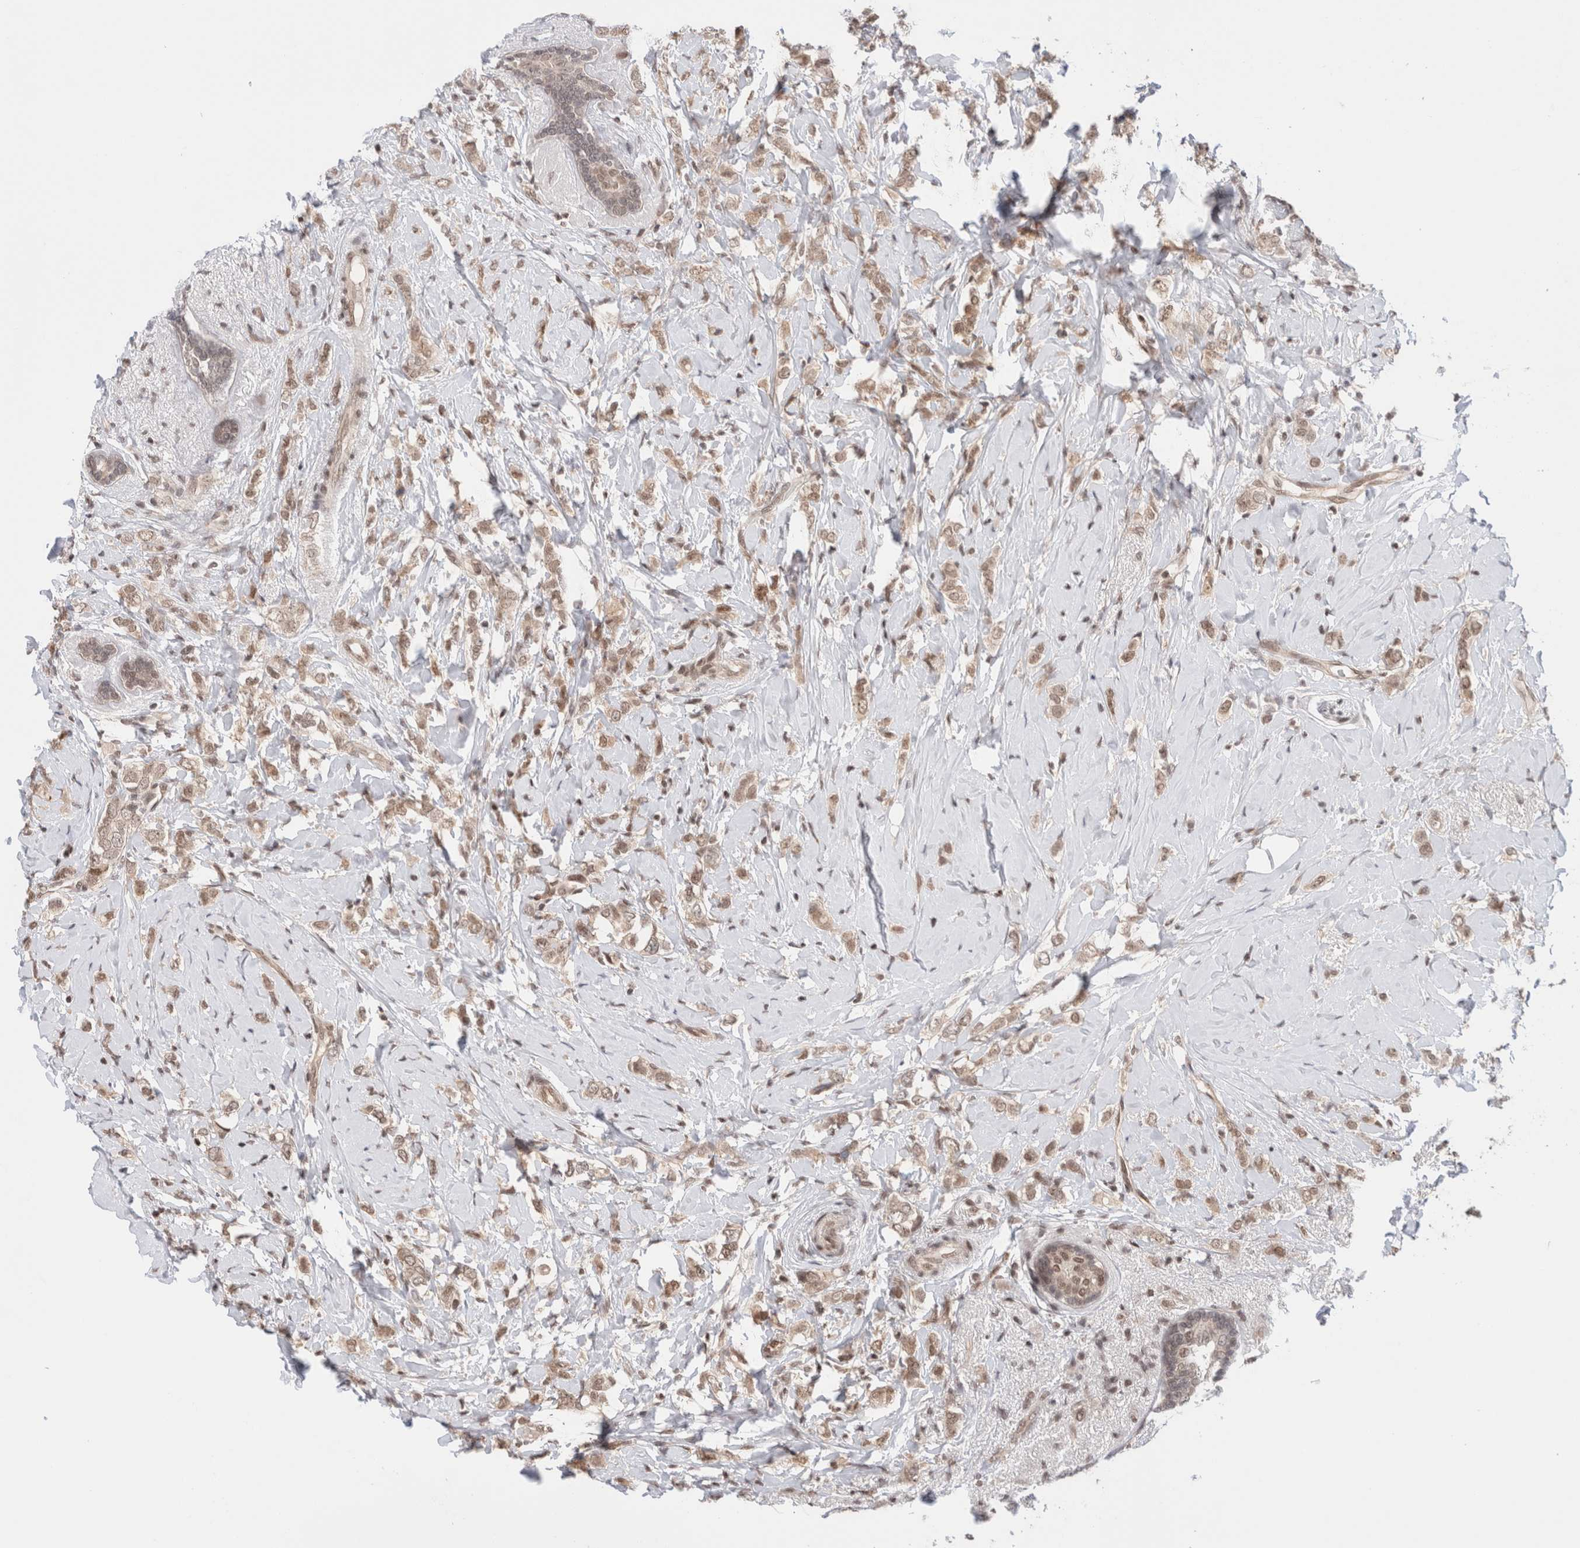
{"staining": {"intensity": "weak", "quantity": ">75%", "location": "nuclear"}, "tissue": "breast cancer", "cell_type": "Tumor cells", "image_type": "cancer", "snomed": [{"axis": "morphology", "description": "Normal tissue, NOS"}, {"axis": "morphology", "description": "Lobular carcinoma"}, {"axis": "topography", "description": "Breast"}], "caption": "Immunohistochemistry of human breast cancer reveals low levels of weak nuclear expression in about >75% of tumor cells.", "gene": "GATAD2A", "patient": {"sex": "female", "age": 47}}